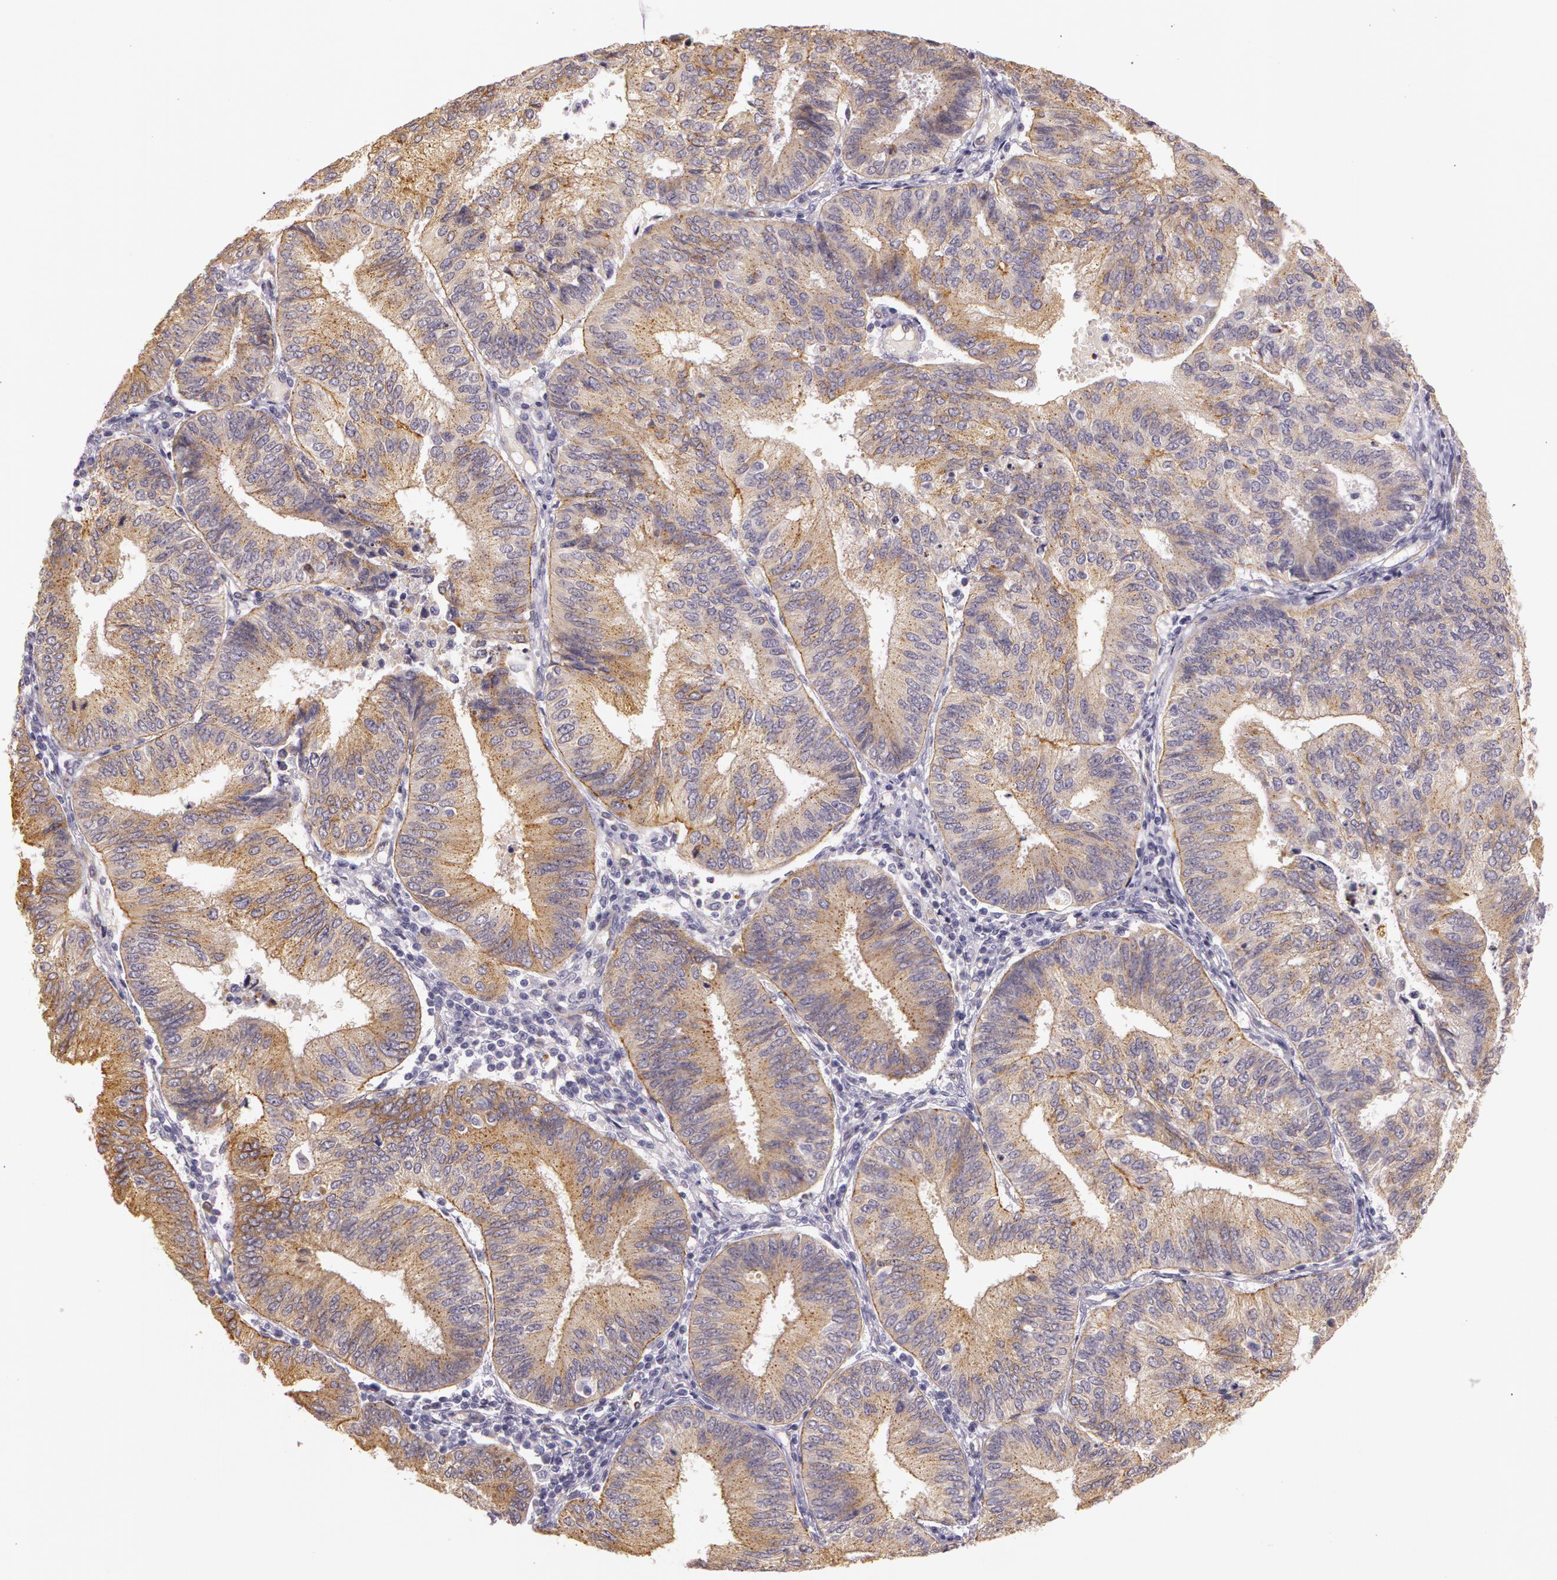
{"staining": {"intensity": "moderate", "quantity": ">75%", "location": "cytoplasmic/membranous"}, "tissue": "endometrial cancer", "cell_type": "Tumor cells", "image_type": "cancer", "snomed": [{"axis": "morphology", "description": "Adenocarcinoma, NOS"}, {"axis": "topography", "description": "Endometrium"}], "caption": "A micrograph of human adenocarcinoma (endometrial) stained for a protein reveals moderate cytoplasmic/membranous brown staining in tumor cells.", "gene": "APP", "patient": {"sex": "female", "age": 55}}